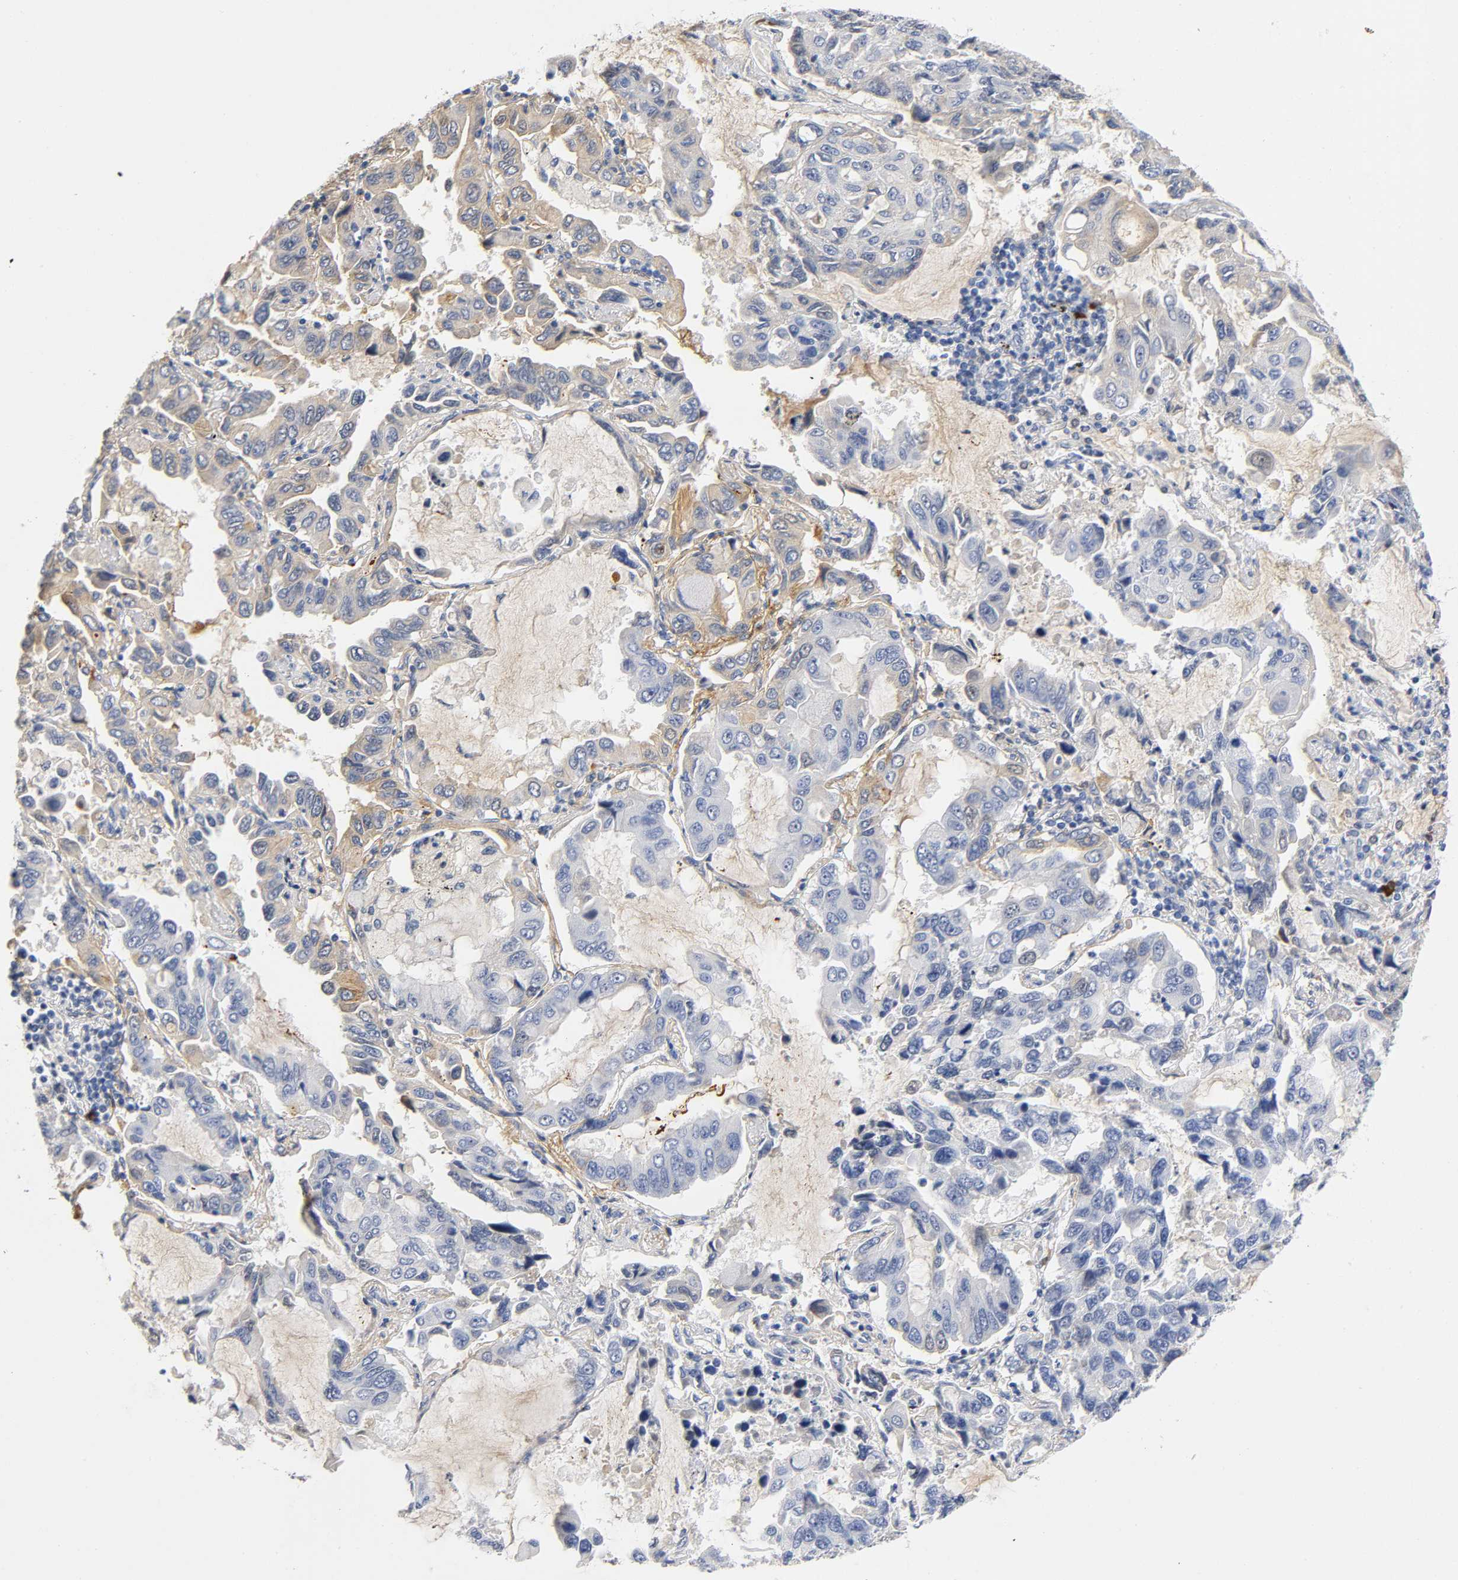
{"staining": {"intensity": "weak", "quantity": "25%-75%", "location": "cytoplasmic/membranous"}, "tissue": "lung cancer", "cell_type": "Tumor cells", "image_type": "cancer", "snomed": [{"axis": "morphology", "description": "Adenocarcinoma, NOS"}, {"axis": "topography", "description": "Lung"}], "caption": "DAB immunohistochemical staining of human lung cancer displays weak cytoplasmic/membranous protein positivity in approximately 25%-75% of tumor cells.", "gene": "TNC", "patient": {"sex": "male", "age": 64}}